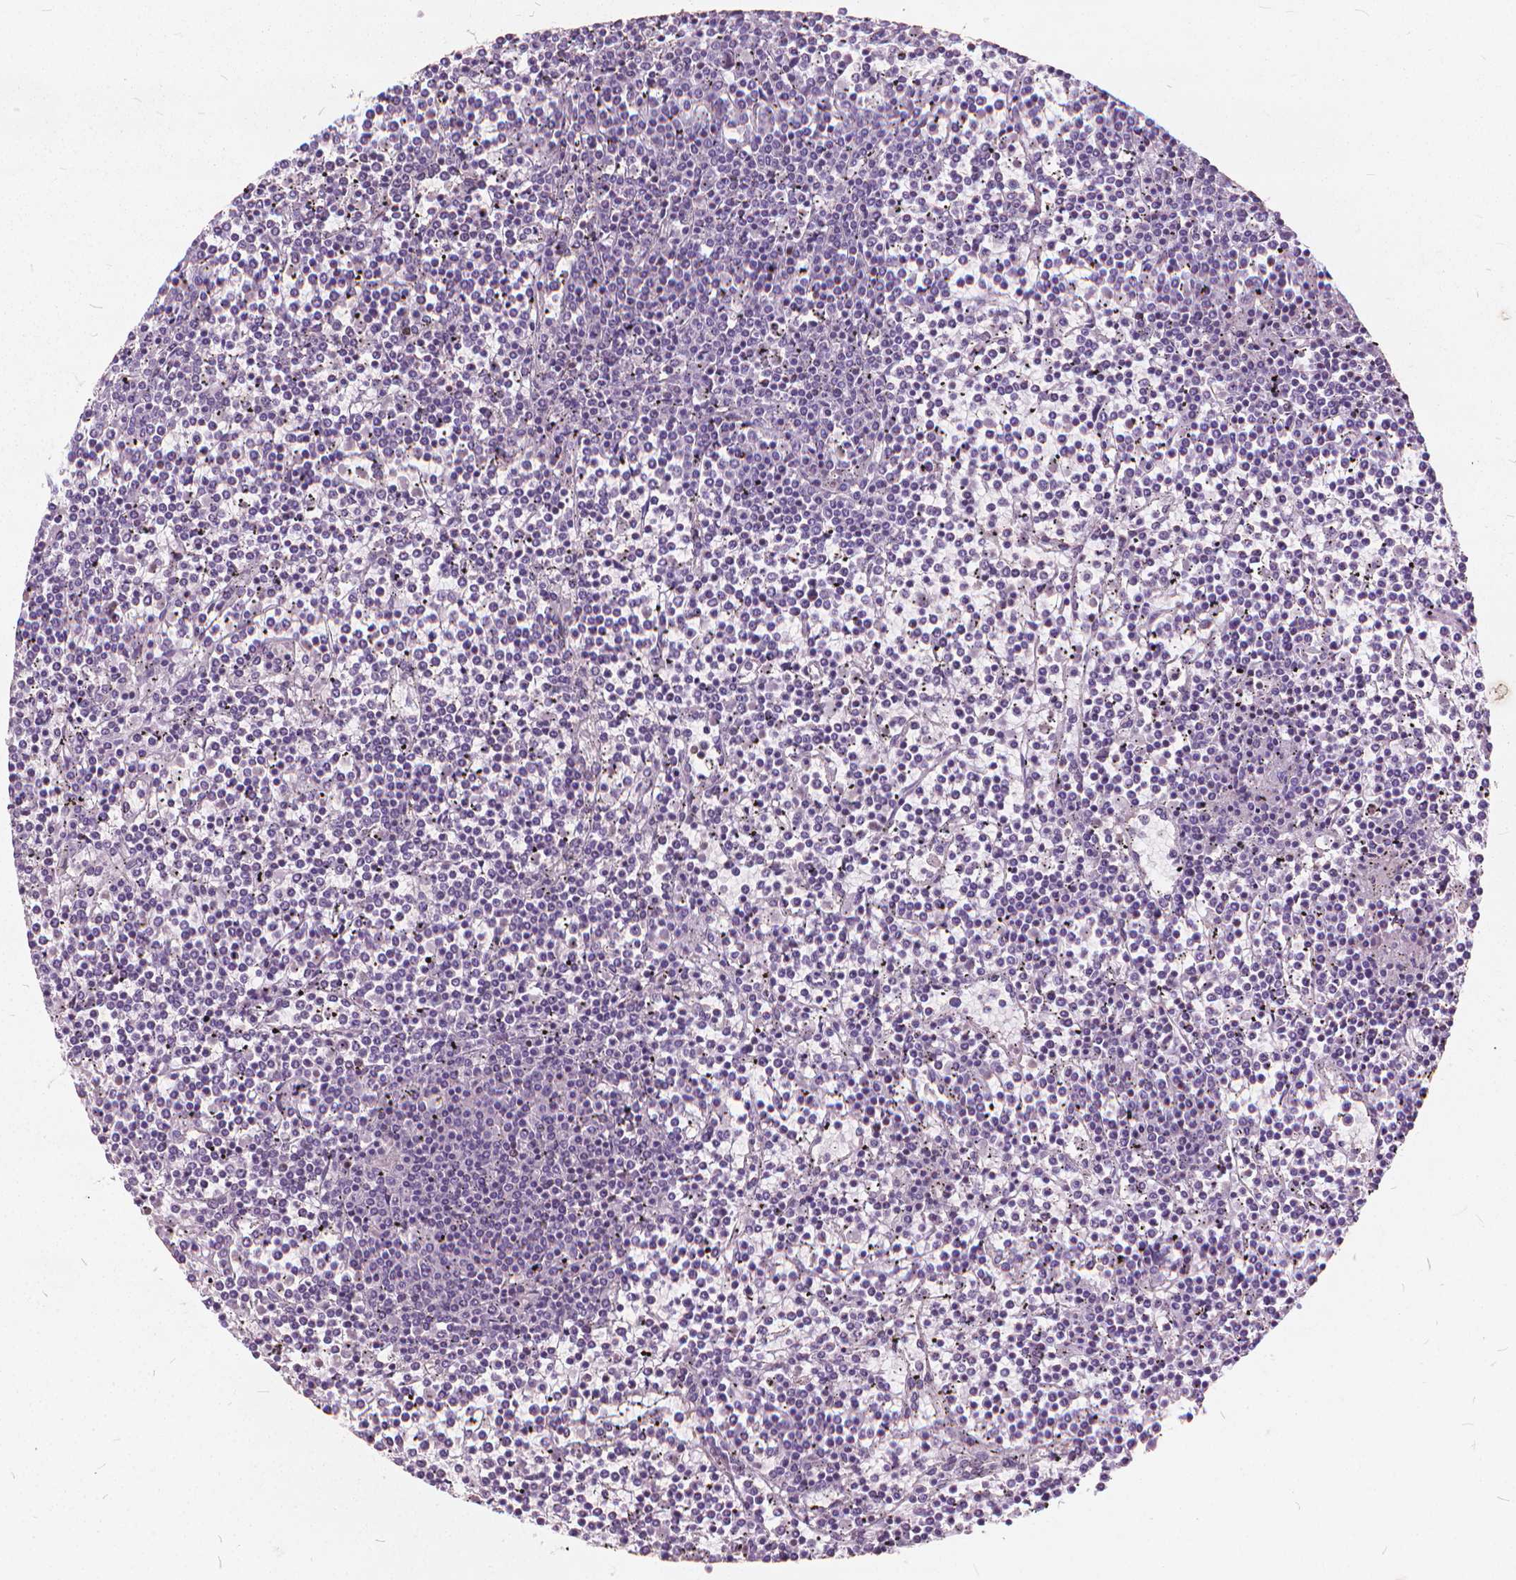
{"staining": {"intensity": "negative", "quantity": "none", "location": "none"}, "tissue": "lymphoma", "cell_type": "Tumor cells", "image_type": "cancer", "snomed": [{"axis": "morphology", "description": "Malignant lymphoma, non-Hodgkin's type, Low grade"}, {"axis": "topography", "description": "Spleen"}], "caption": "Immunohistochemistry micrograph of human malignant lymphoma, non-Hodgkin's type (low-grade) stained for a protein (brown), which displays no staining in tumor cells.", "gene": "STAT5B", "patient": {"sex": "female", "age": 19}}